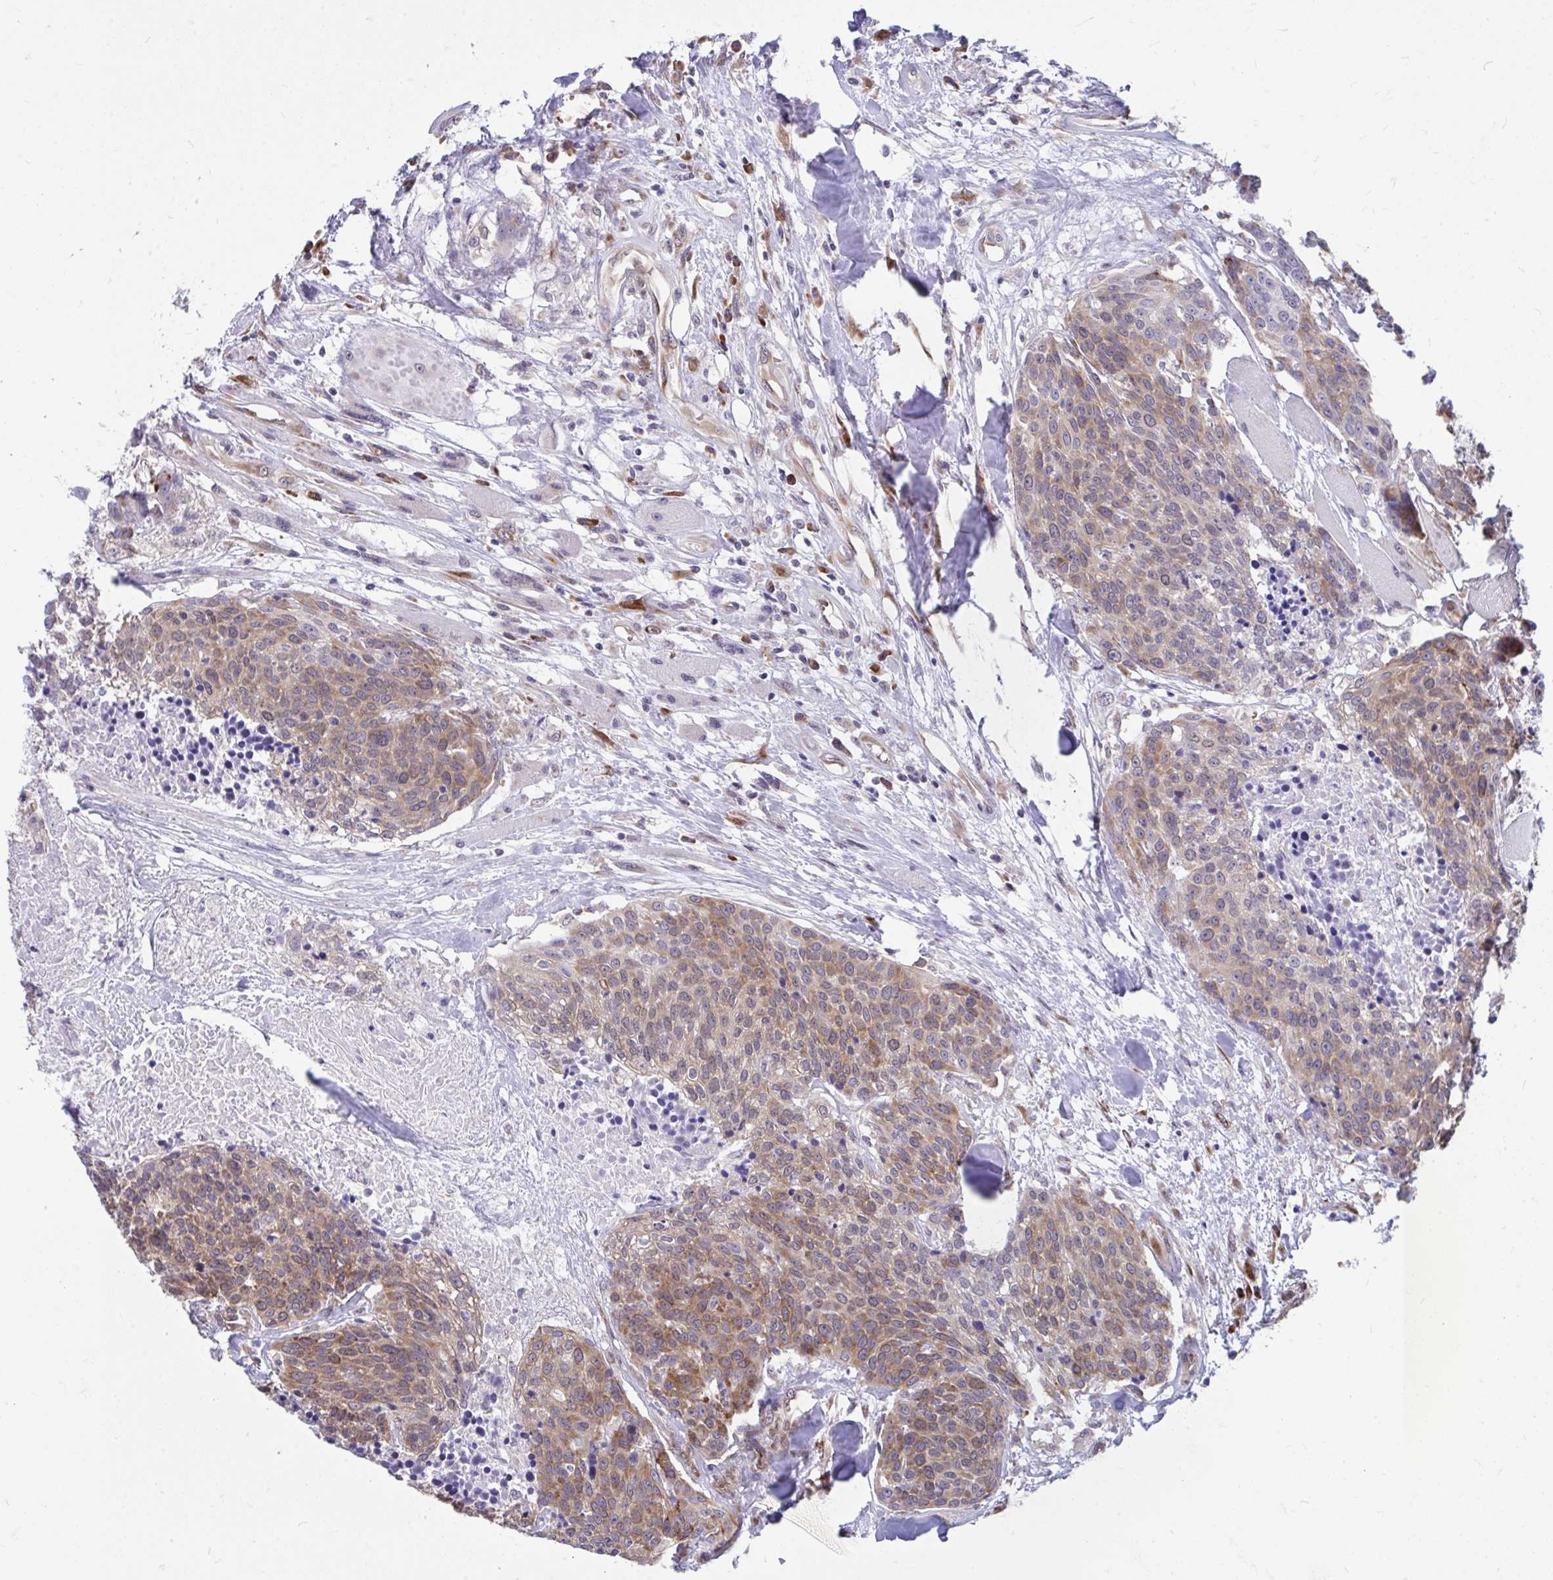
{"staining": {"intensity": "moderate", "quantity": ">75%", "location": "cytoplasmic/membranous"}, "tissue": "head and neck cancer", "cell_type": "Tumor cells", "image_type": "cancer", "snomed": [{"axis": "morphology", "description": "Squamous cell carcinoma, NOS"}, {"axis": "topography", "description": "Oral tissue"}, {"axis": "topography", "description": "Head-Neck"}], "caption": "Immunohistochemistry histopathology image of neoplastic tissue: head and neck squamous cell carcinoma stained using IHC demonstrates medium levels of moderate protein expression localized specifically in the cytoplasmic/membranous of tumor cells, appearing as a cytoplasmic/membranous brown color.", "gene": "SELENON", "patient": {"sex": "male", "age": 64}}